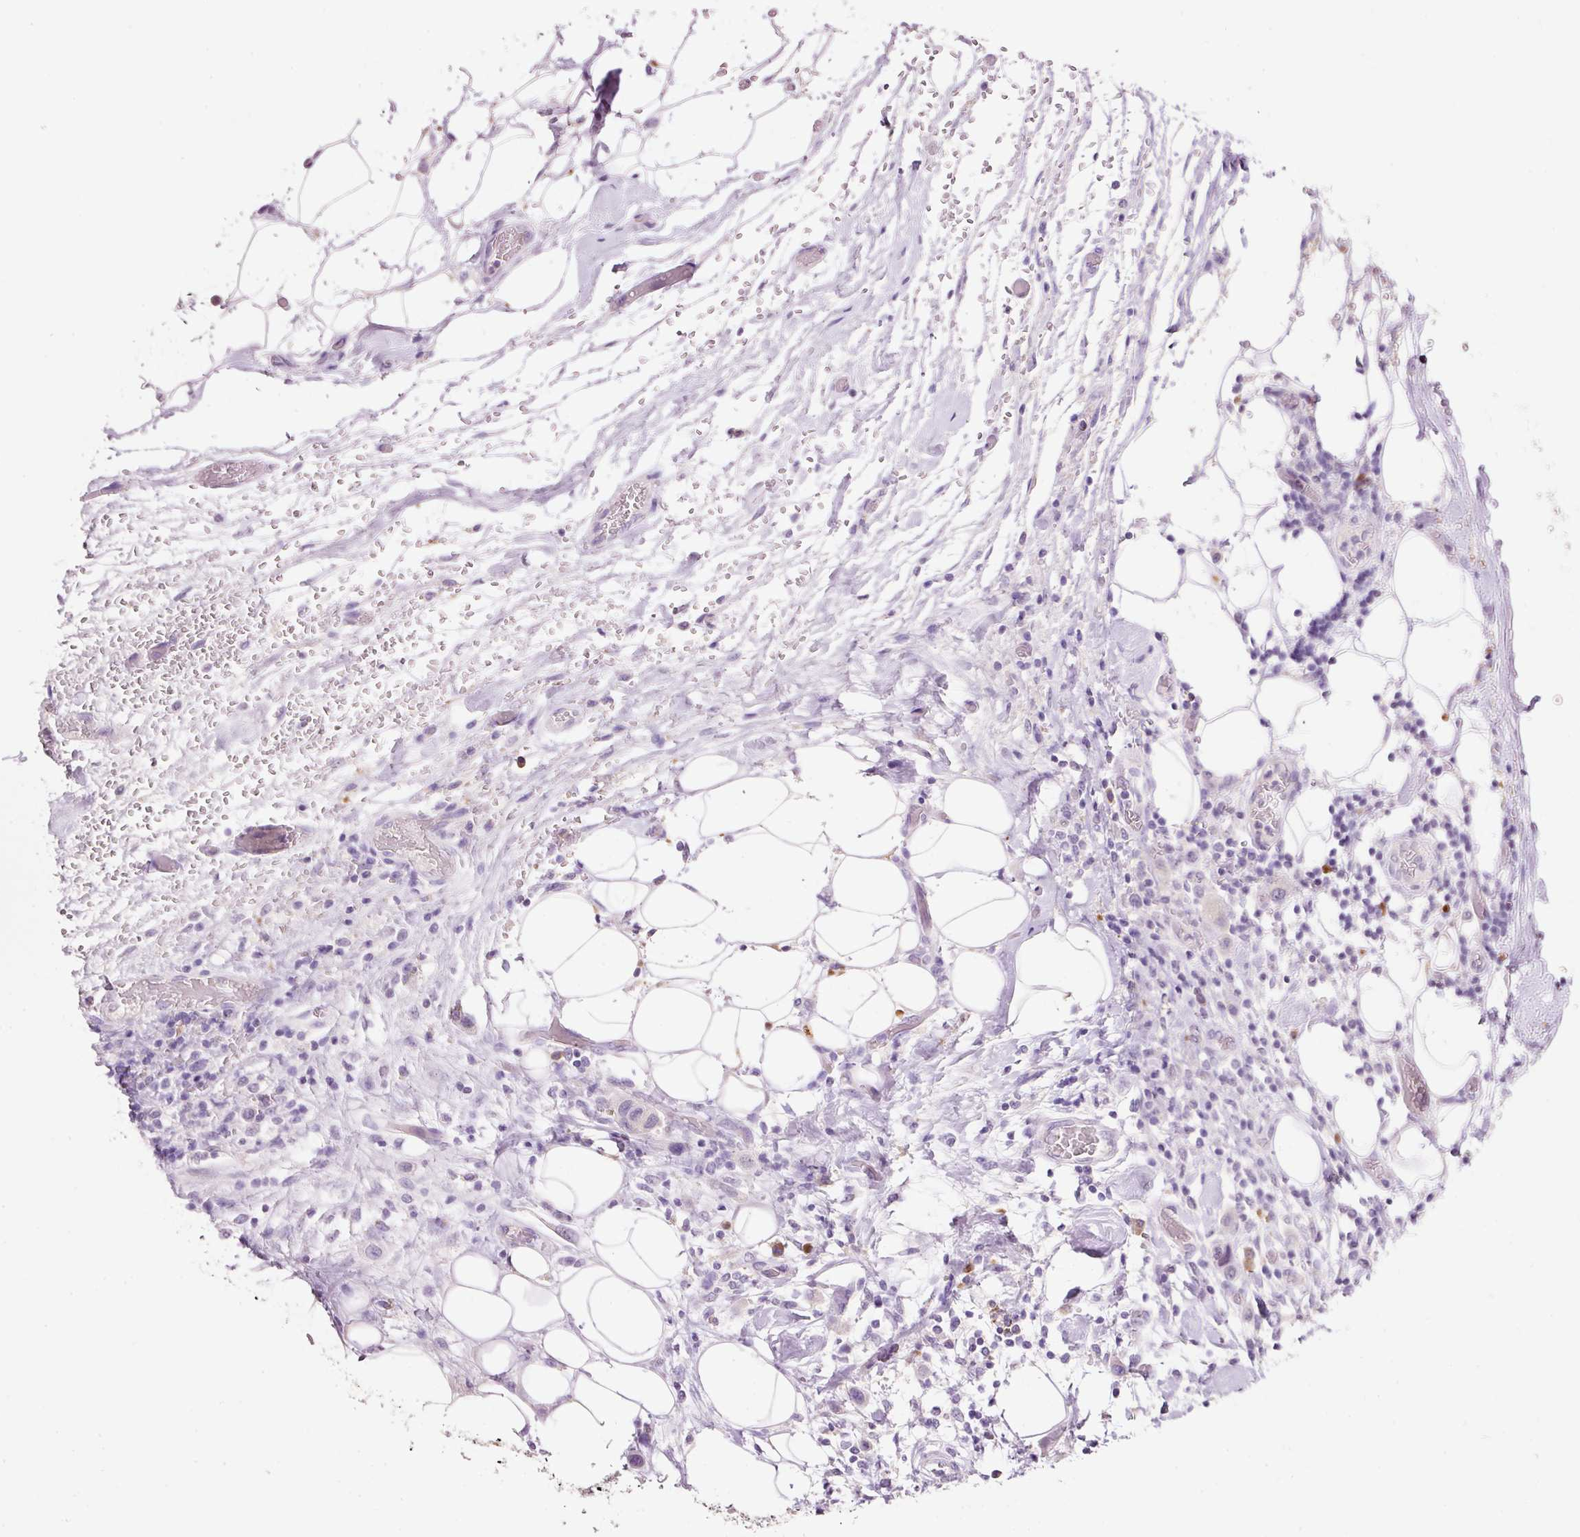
{"staining": {"intensity": "negative", "quantity": "none", "location": "none"}, "tissue": "urothelial cancer", "cell_type": "Tumor cells", "image_type": "cancer", "snomed": [{"axis": "morphology", "description": "Urothelial carcinoma, High grade"}, {"axis": "topography", "description": "Urinary bladder"}], "caption": "Immunohistochemical staining of human urothelial cancer exhibits no significant expression in tumor cells.", "gene": "TENT5C", "patient": {"sex": "male", "age": 50}}